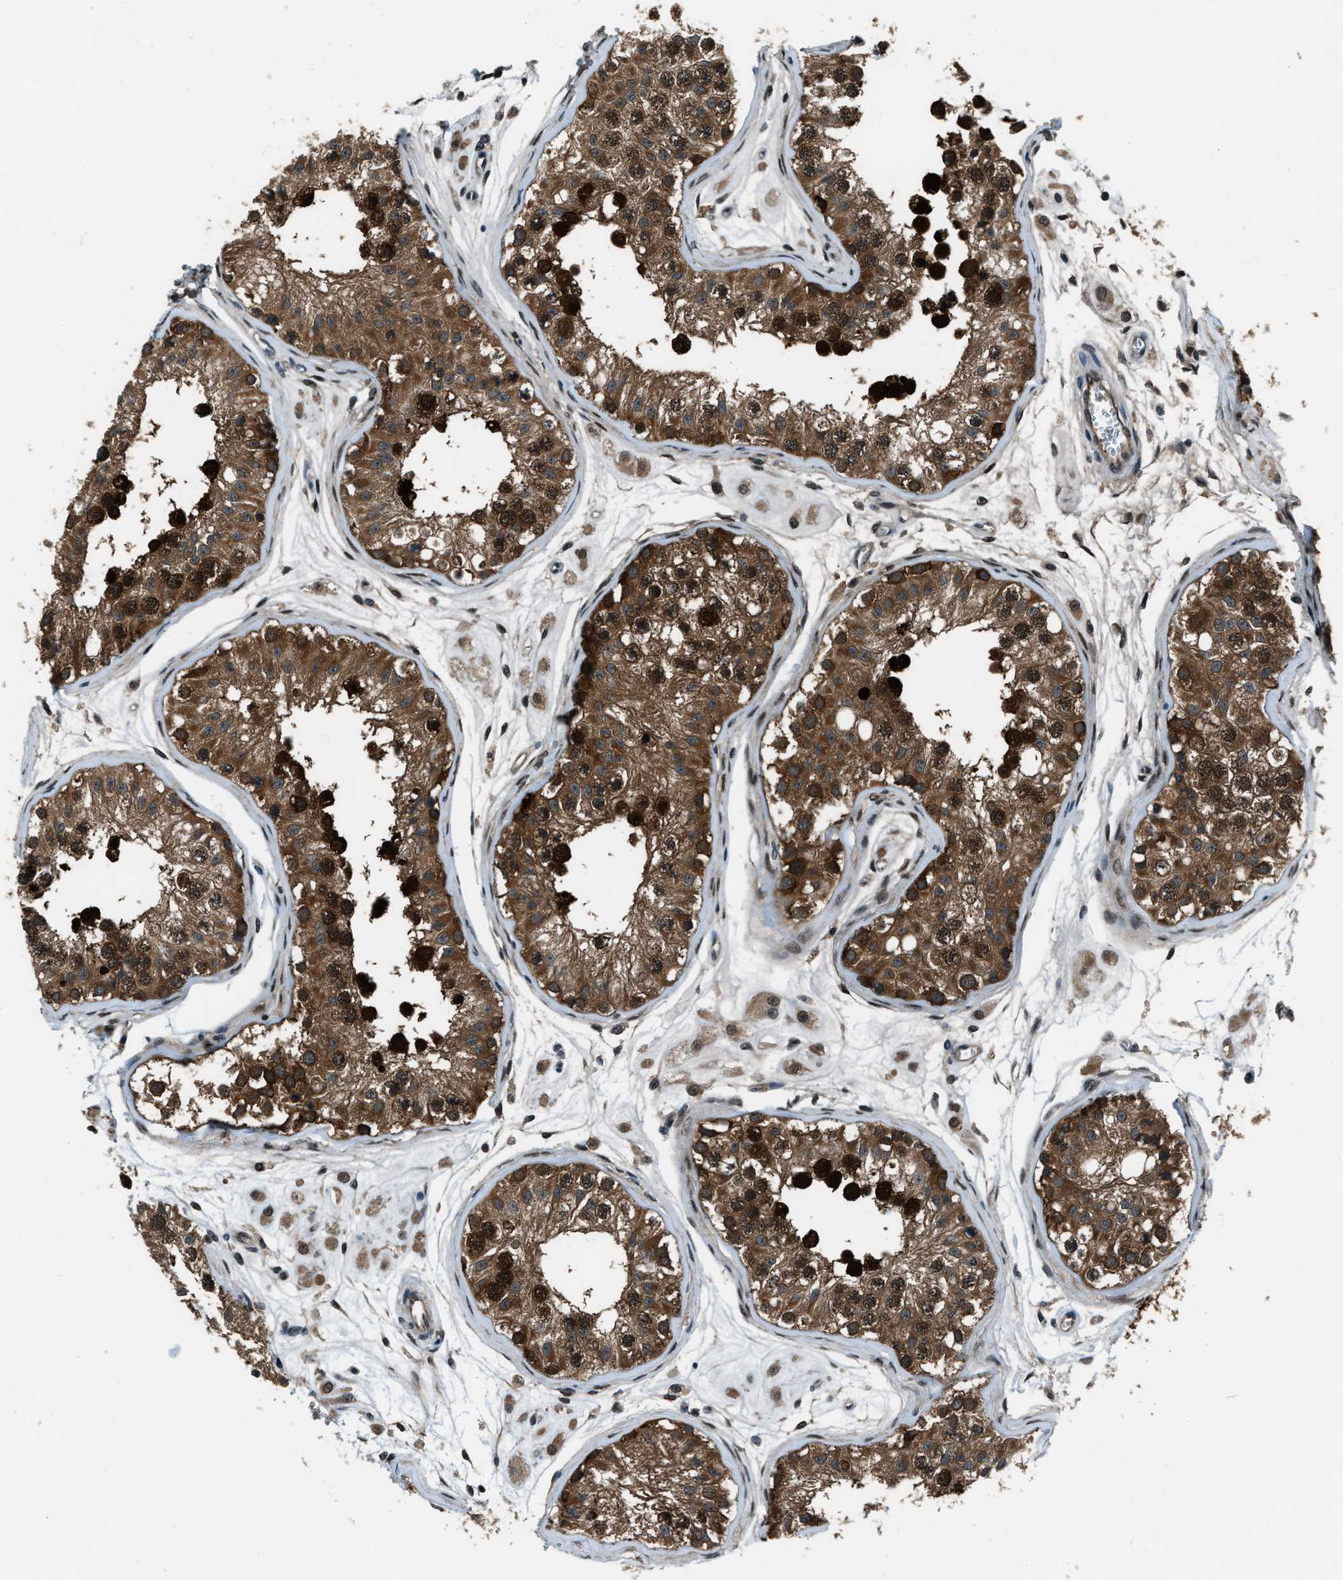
{"staining": {"intensity": "strong", "quantity": ">75%", "location": "cytoplasmic/membranous,nuclear"}, "tissue": "testis", "cell_type": "Cells in seminiferous ducts", "image_type": "normal", "snomed": [{"axis": "morphology", "description": "Normal tissue, NOS"}, {"axis": "morphology", "description": "Adenocarcinoma, metastatic, NOS"}, {"axis": "topography", "description": "Testis"}], "caption": "High-power microscopy captured an immunohistochemistry (IHC) histopathology image of benign testis, revealing strong cytoplasmic/membranous,nuclear staining in approximately >75% of cells in seminiferous ducts.", "gene": "NUDCD3", "patient": {"sex": "male", "age": 26}}